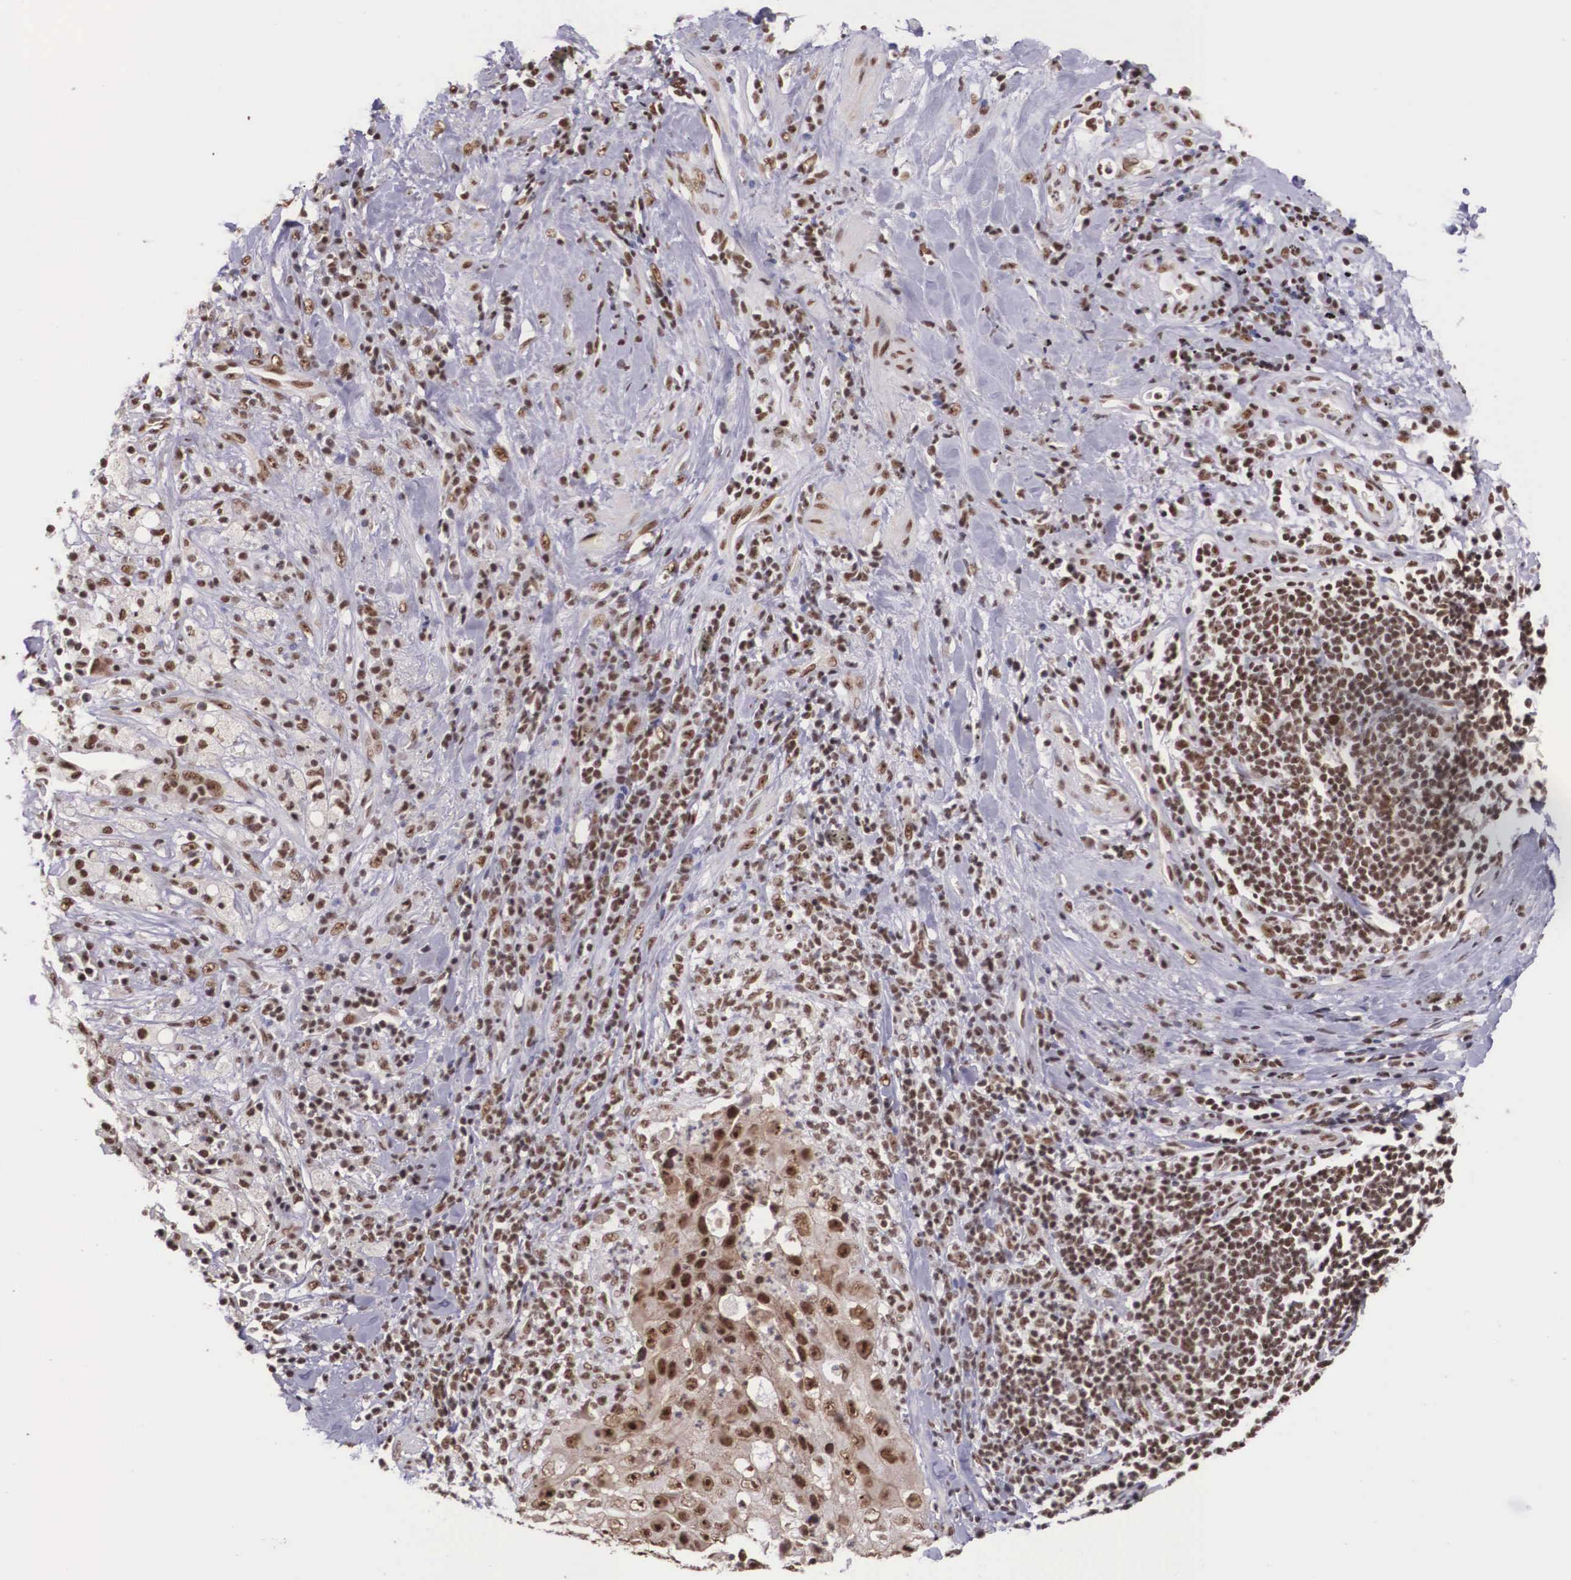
{"staining": {"intensity": "strong", "quantity": ">75%", "location": "cytoplasmic/membranous,nuclear"}, "tissue": "lung cancer", "cell_type": "Tumor cells", "image_type": "cancer", "snomed": [{"axis": "morphology", "description": "Squamous cell carcinoma, NOS"}, {"axis": "topography", "description": "Lung"}], "caption": "This image displays IHC staining of lung cancer (squamous cell carcinoma), with high strong cytoplasmic/membranous and nuclear positivity in about >75% of tumor cells.", "gene": "POLR2F", "patient": {"sex": "male", "age": 64}}